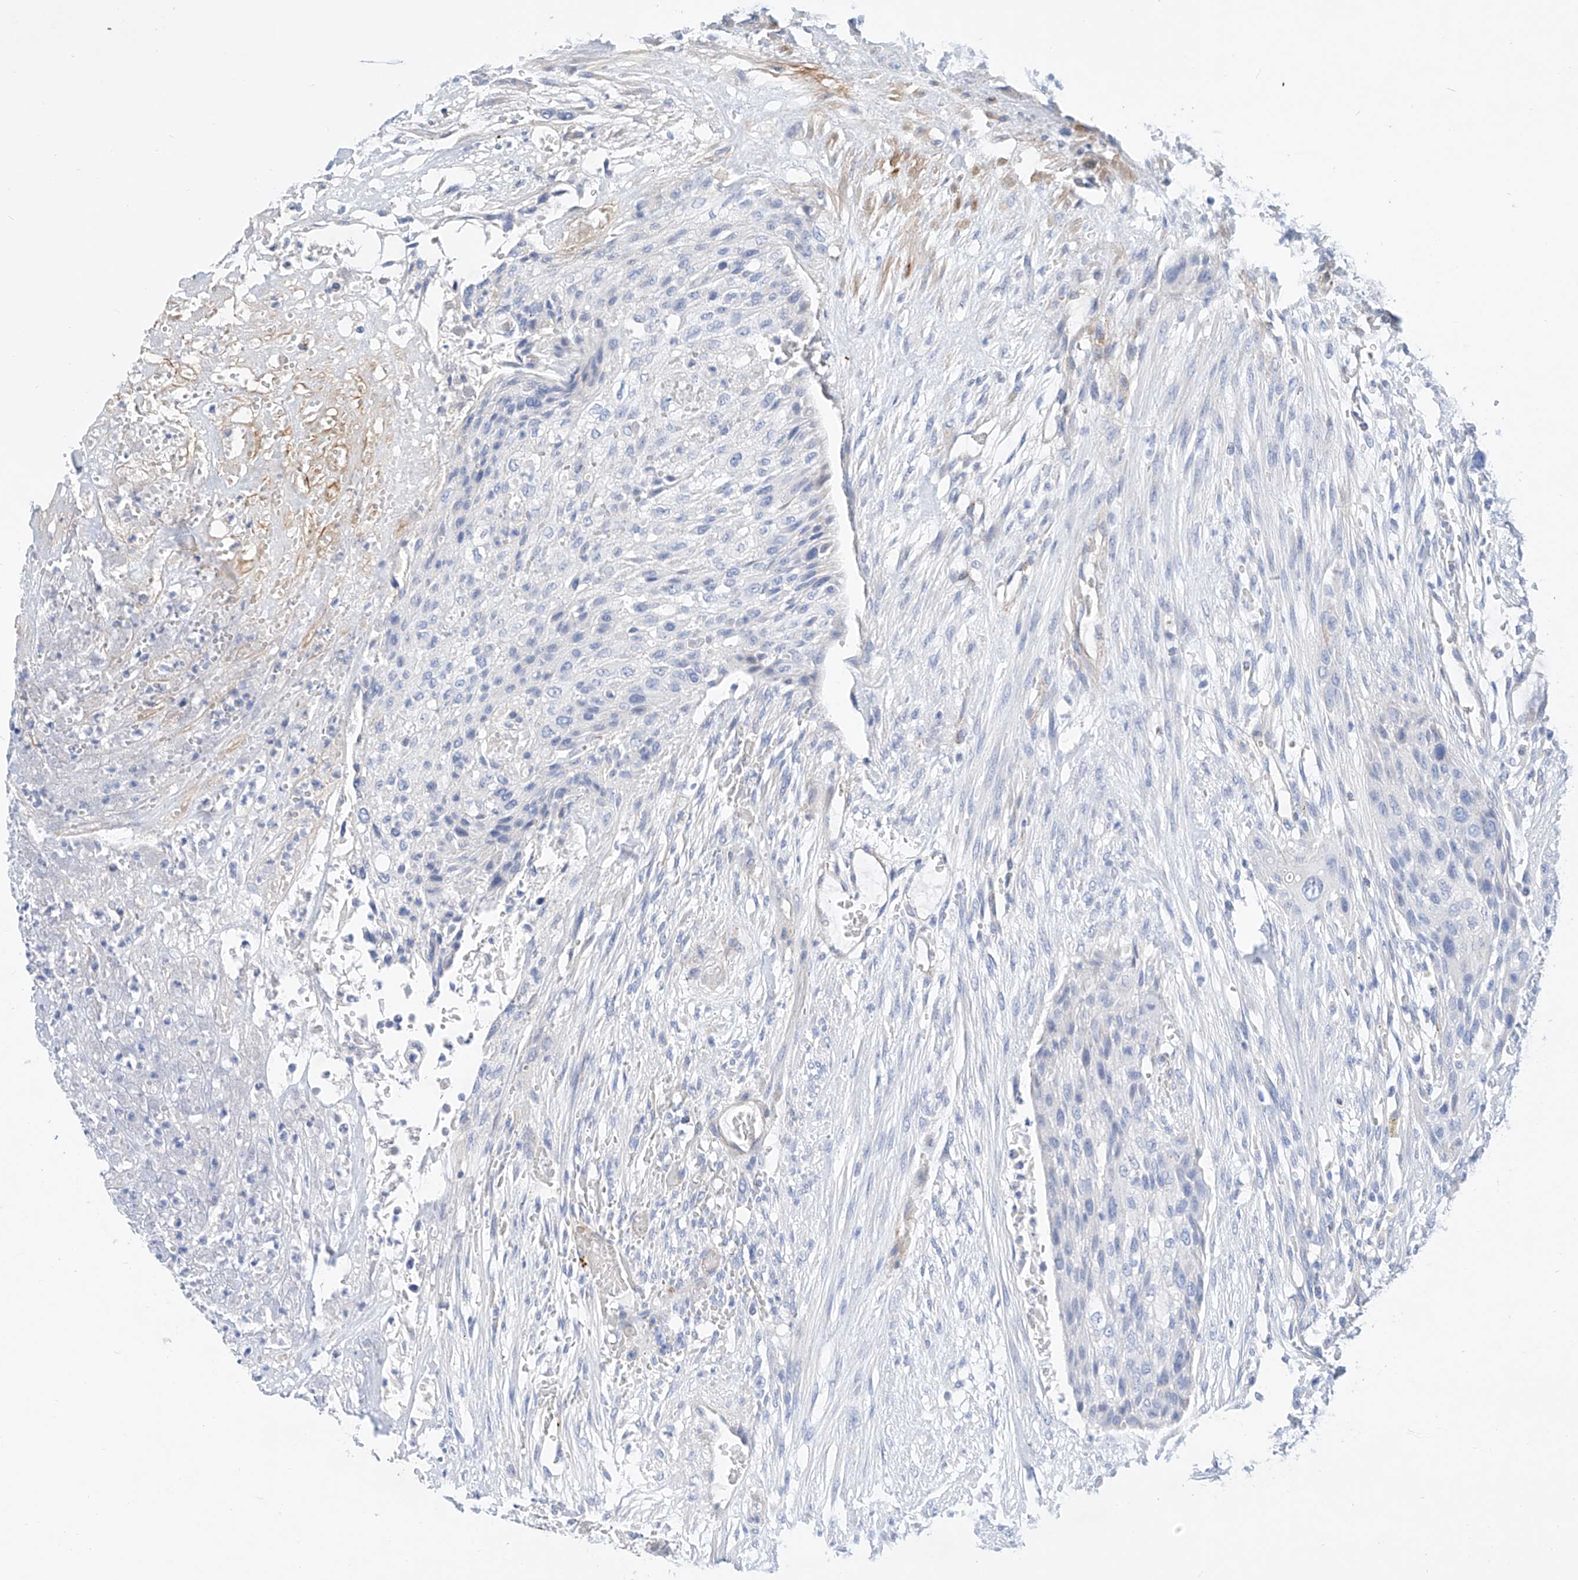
{"staining": {"intensity": "negative", "quantity": "none", "location": "none"}, "tissue": "urothelial cancer", "cell_type": "Tumor cells", "image_type": "cancer", "snomed": [{"axis": "morphology", "description": "Urothelial carcinoma, High grade"}, {"axis": "topography", "description": "Urinary bladder"}], "caption": "Immunohistochemistry histopathology image of human urothelial carcinoma (high-grade) stained for a protein (brown), which shows no staining in tumor cells.", "gene": "SBSPON", "patient": {"sex": "male", "age": 35}}